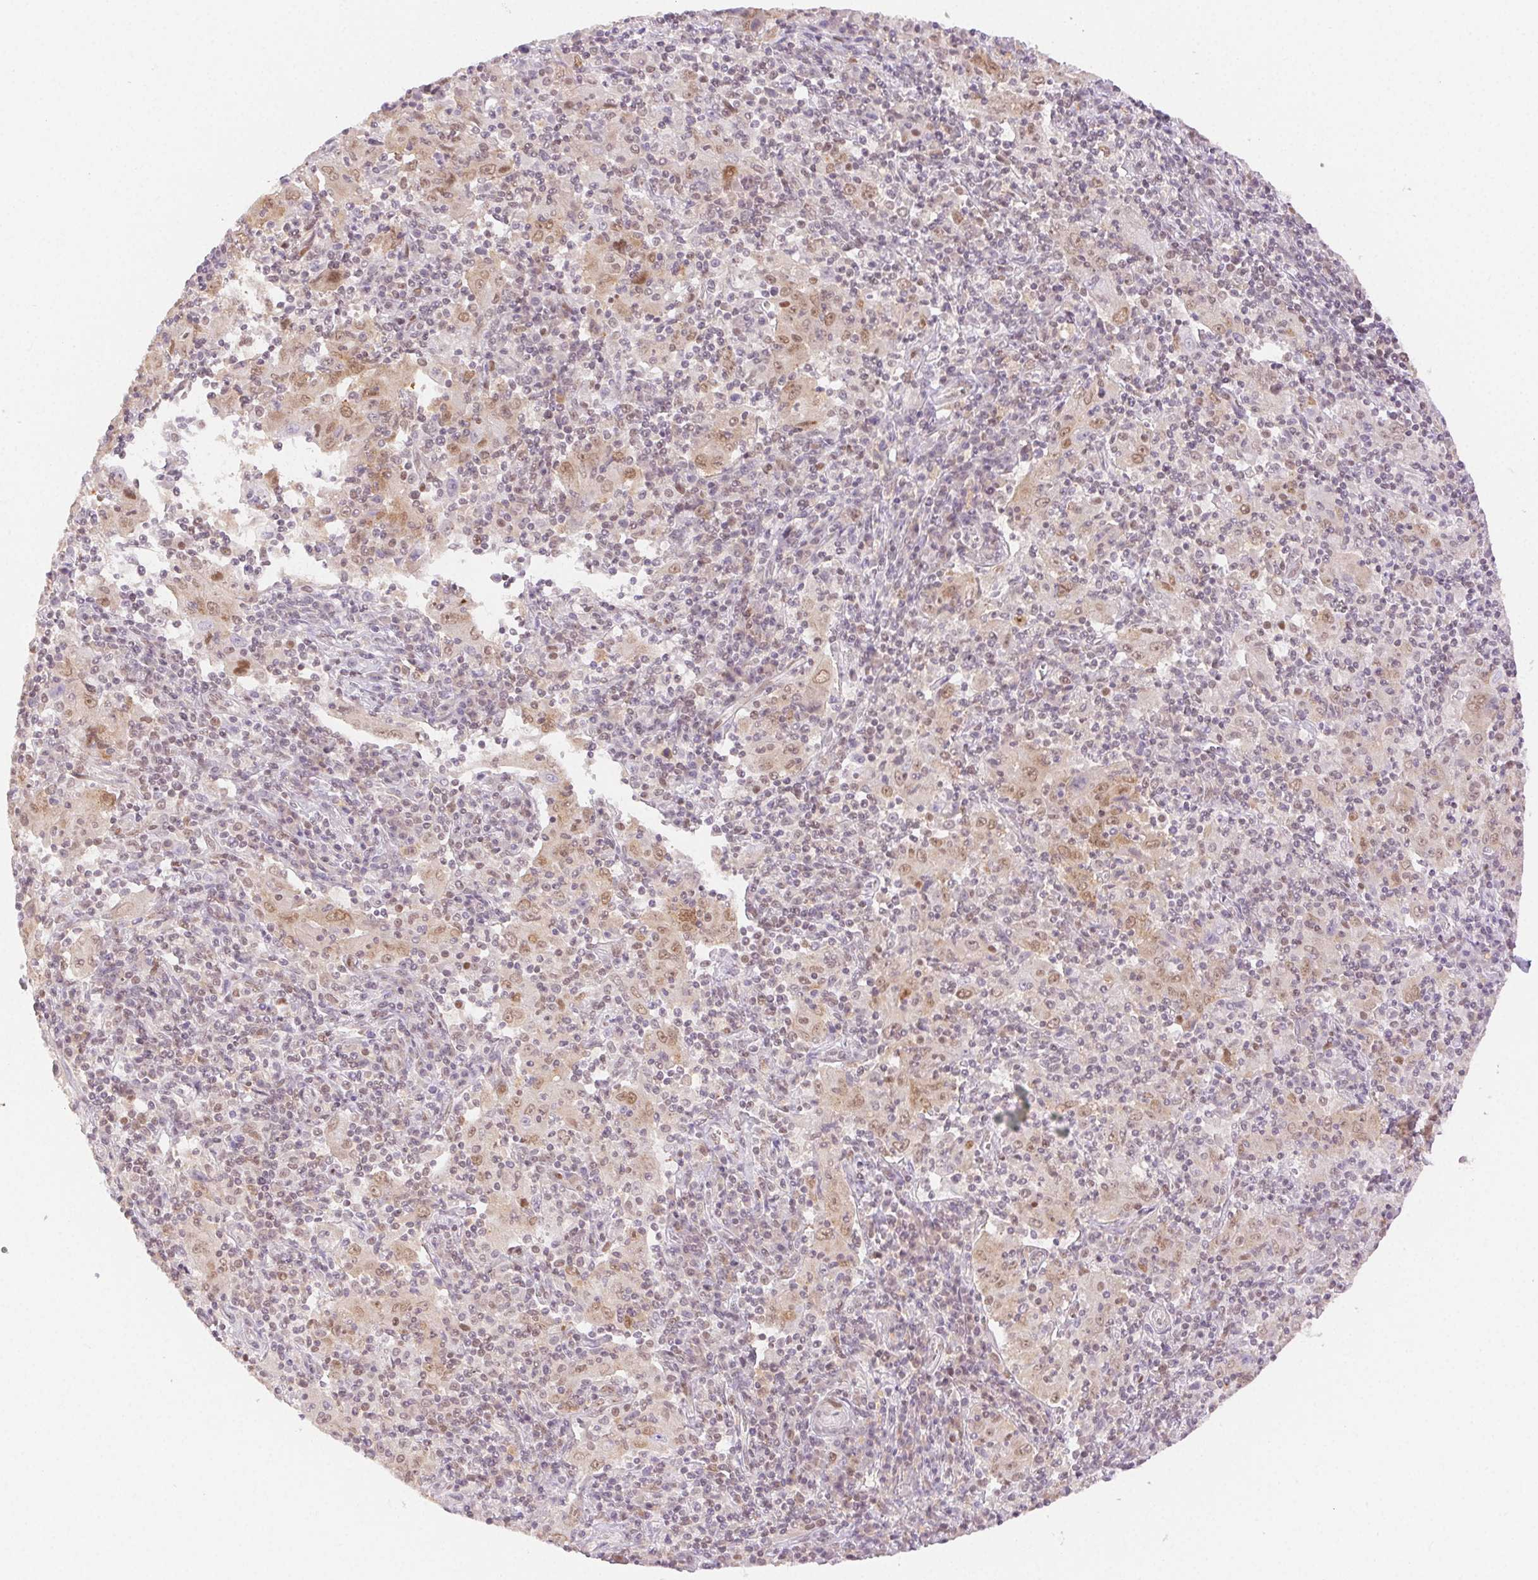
{"staining": {"intensity": "moderate", "quantity": ">75%", "location": "nuclear"}, "tissue": "pancreatic cancer", "cell_type": "Tumor cells", "image_type": "cancer", "snomed": [{"axis": "morphology", "description": "Adenocarcinoma, NOS"}, {"axis": "topography", "description": "Pancreas"}], "caption": "Approximately >75% of tumor cells in human pancreatic cancer (adenocarcinoma) demonstrate moderate nuclear protein staining as visualized by brown immunohistochemical staining.", "gene": "H2AZ2", "patient": {"sex": "male", "age": 63}}